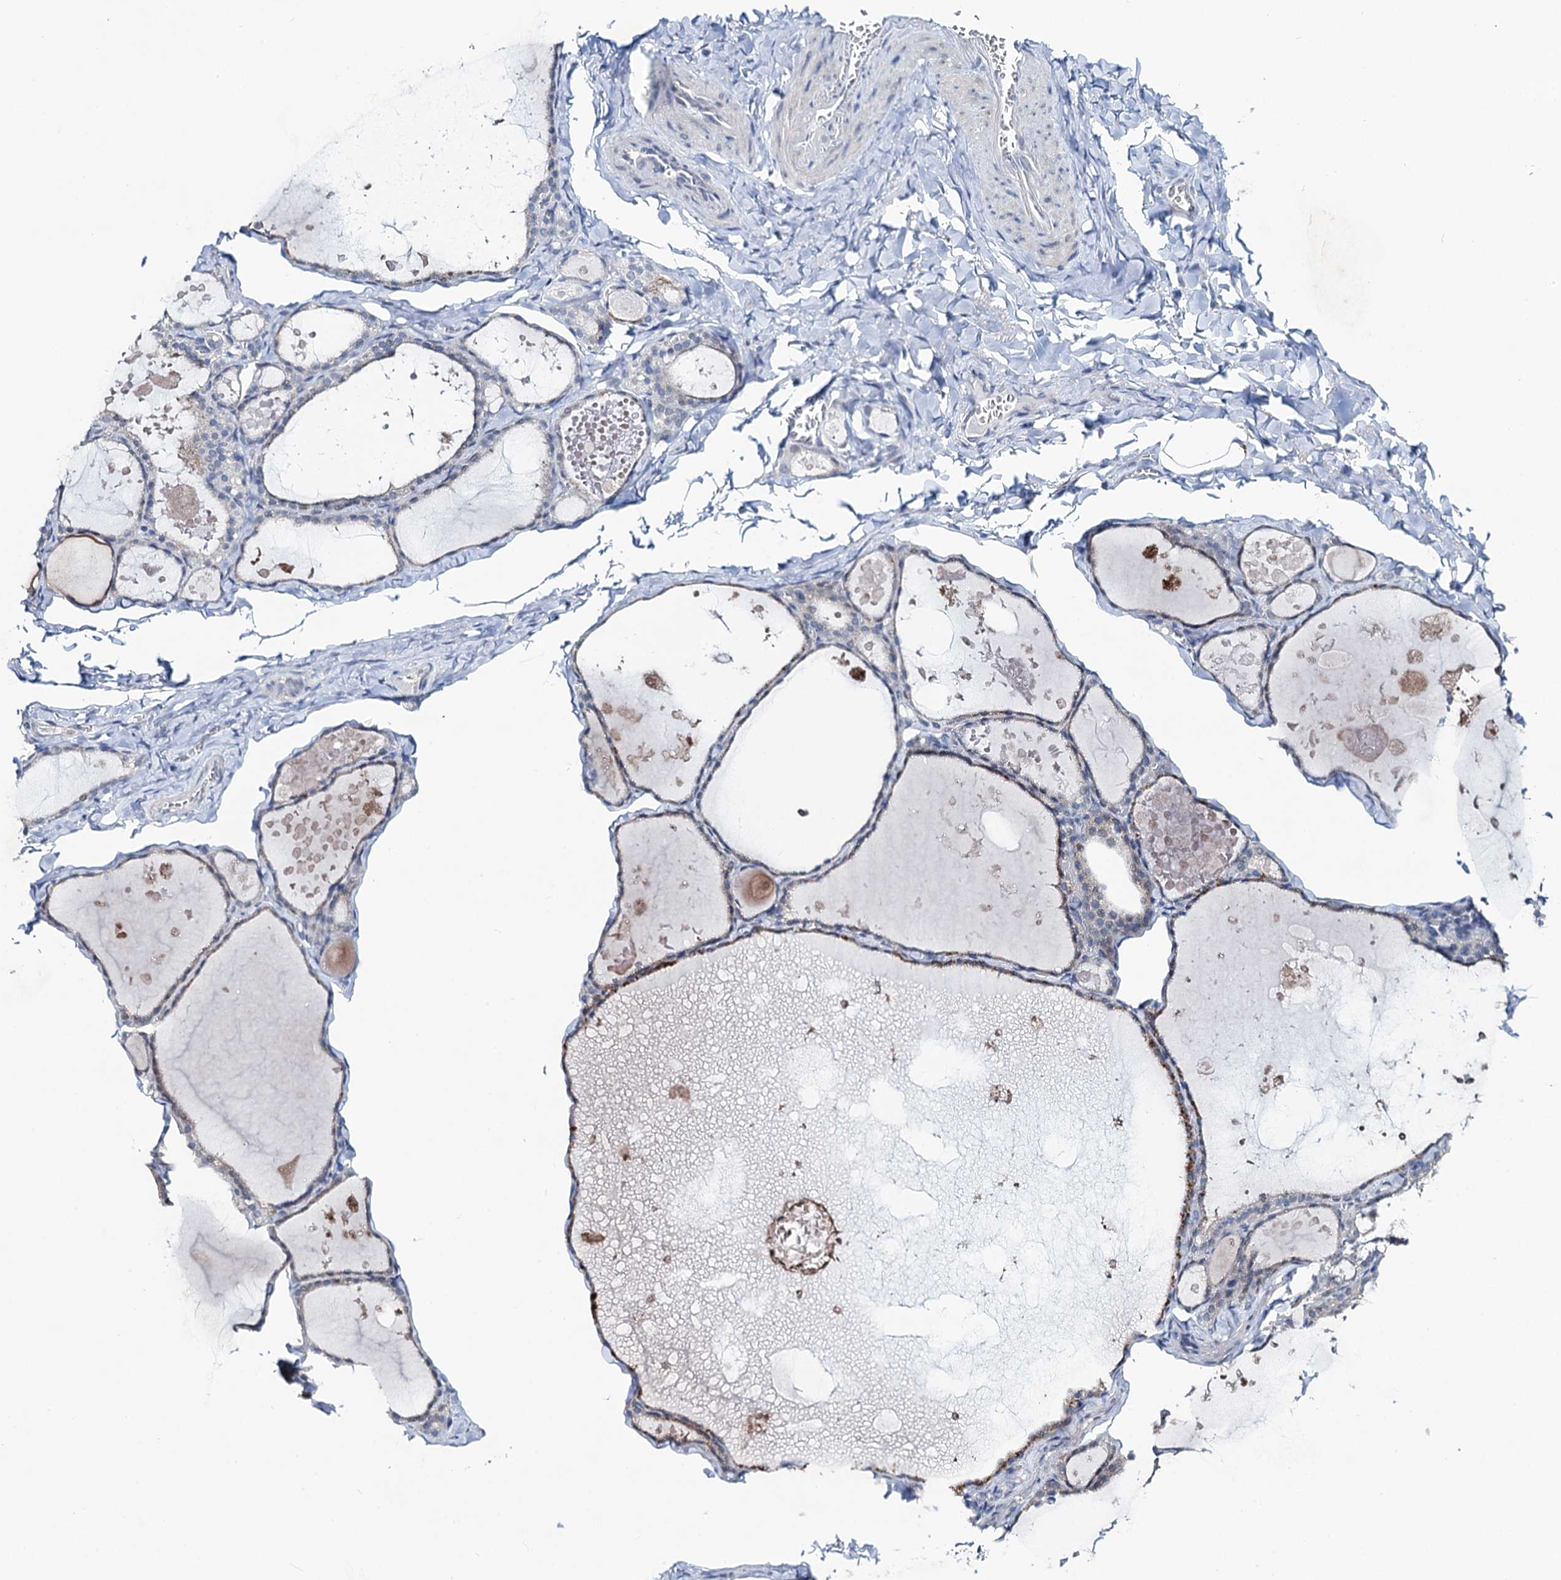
{"staining": {"intensity": "weak", "quantity": "<25%", "location": "cytoplasmic/membranous"}, "tissue": "thyroid gland", "cell_type": "Glandular cells", "image_type": "normal", "snomed": [{"axis": "morphology", "description": "Normal tissue, NOS"}, {"axis": "topography", "description": "Thyroid gland"}], "caption": "The image reveals no staining of glandular cells in benign thyroid gland.", "gene": "TOX3", "patient": {"sex": "male", "age": 56}}